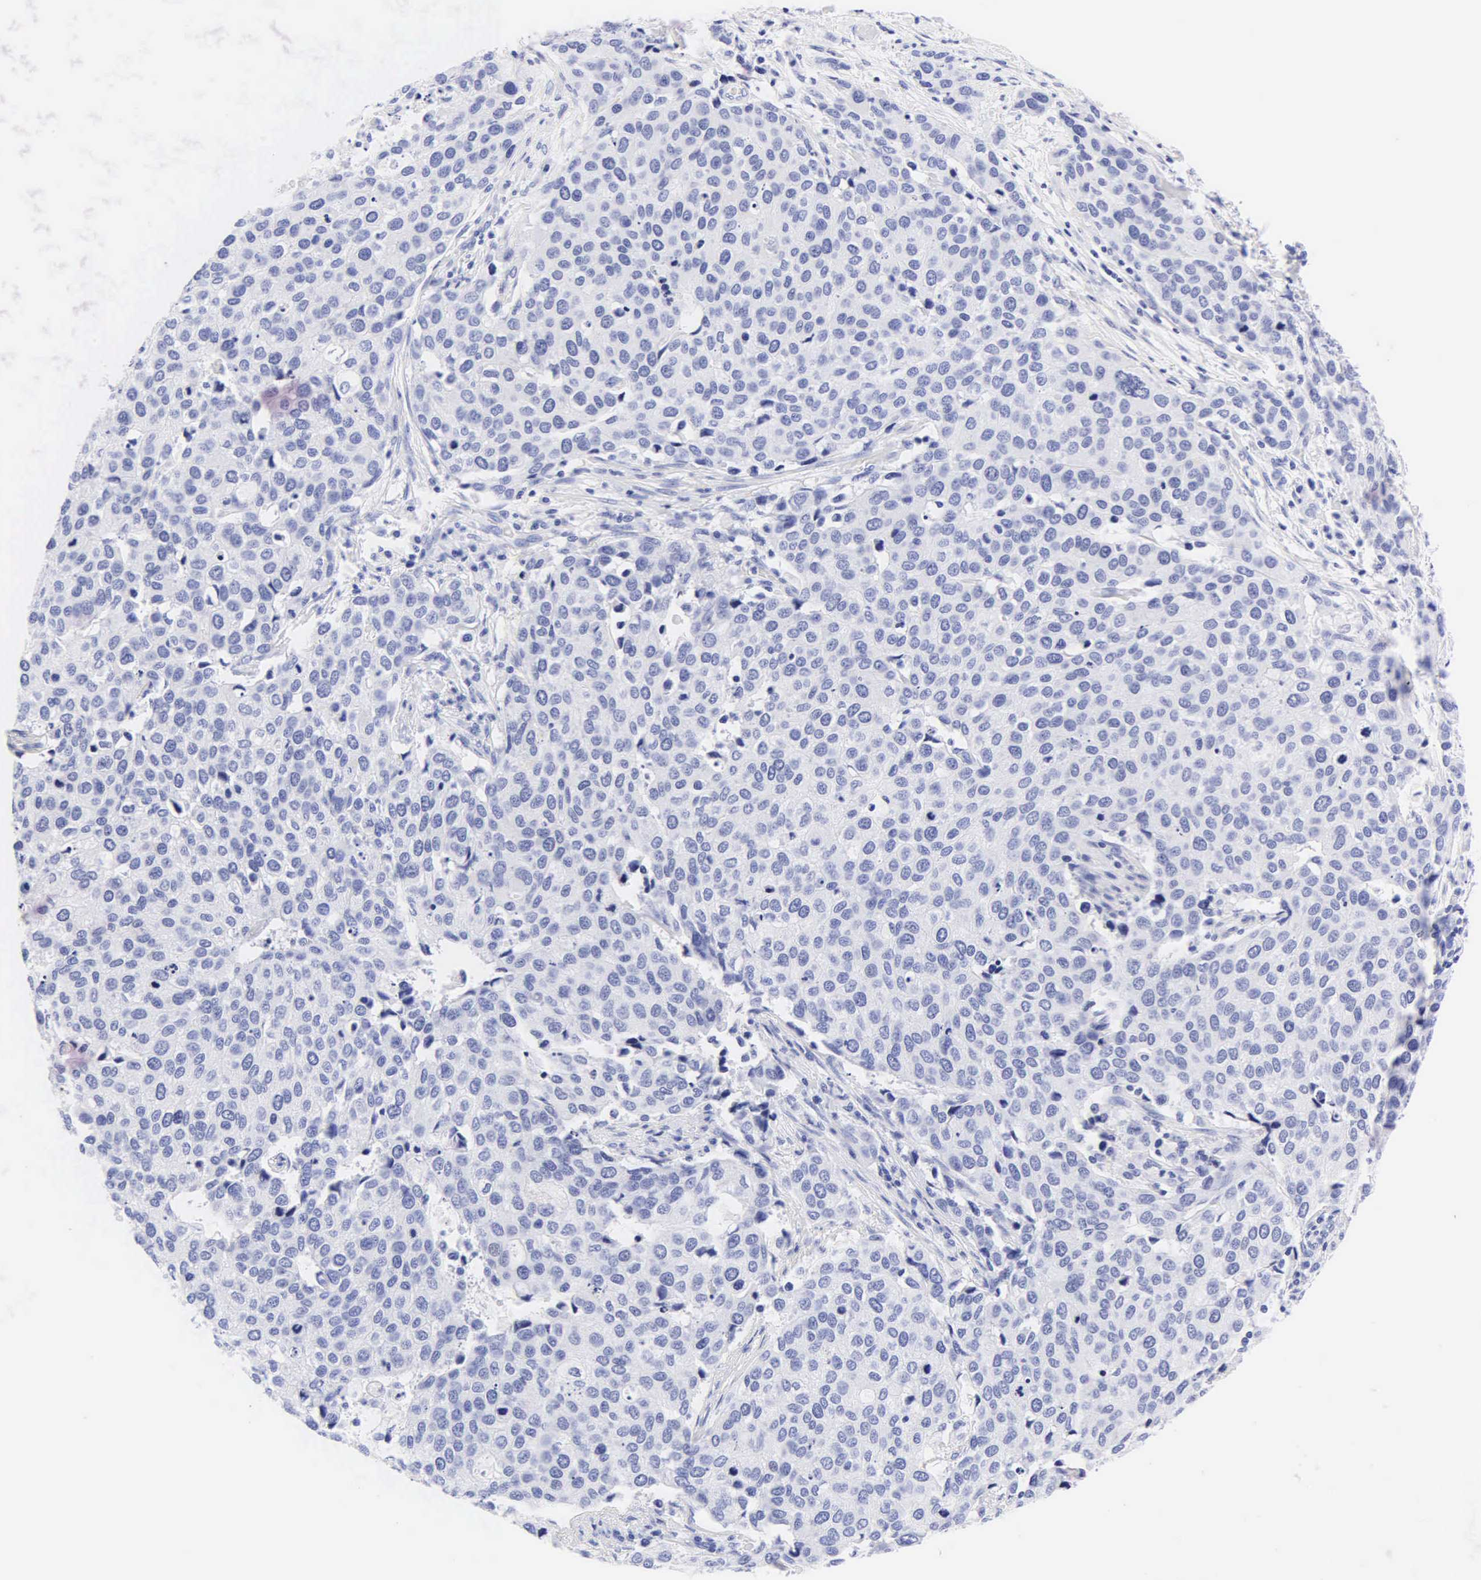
{"staining": {"intensity": "negative", "quantity": "none", "location": "none"}, "tissue": "cervical cancer", "cell_type": "Tumor cells", "image_type": "cancer", "snomed": [{"axis": "morphology", "description": "Squamous cell carcinoma, NOS"}, {"axis": "topography", "description": "Cervix"}], "caption": "IHC micrograph of human cervical cancer (squamous cell carcinoma) stained for a protein (brown), which displays no expression in tumor cells.", "gene": "KRT20", "patient": {"sex": "female", "age": 54}}